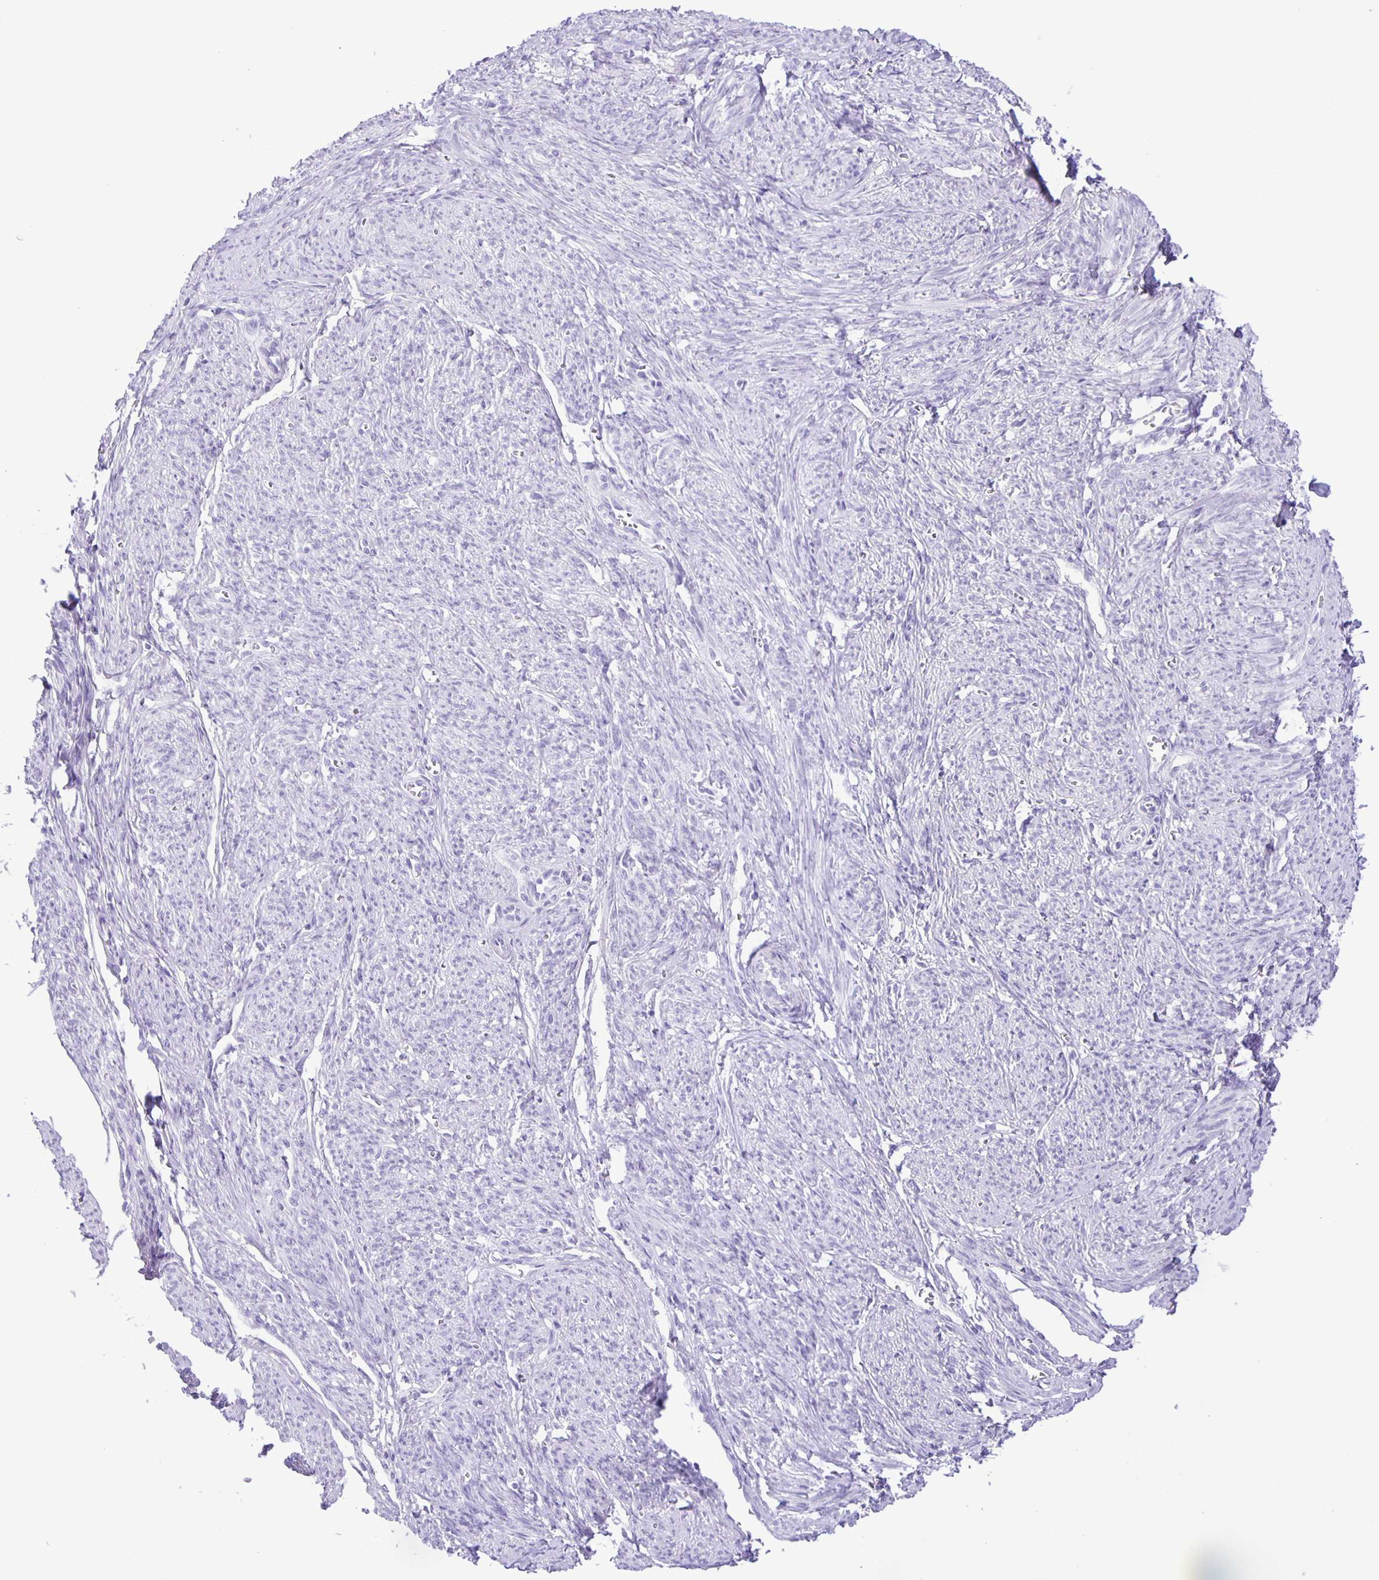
{"staining": {"intensity": "negative", "quantity": "none", "location": "none"}, "tissue": "smooth muscle", "cell_type": "Smooth muscle cells", "image_type": "normal", "snomed": [{"axis": "morphology", "description": "Normal tissue, NOS"}, {"axis": "topography", "description": "Smooth muscle"}], "caption": "Smooth muscle cells show no significant protein positivity in benign smooth muscle.", "gene": "EZHIP", "patient": {"sex": "female", "age": 65}}